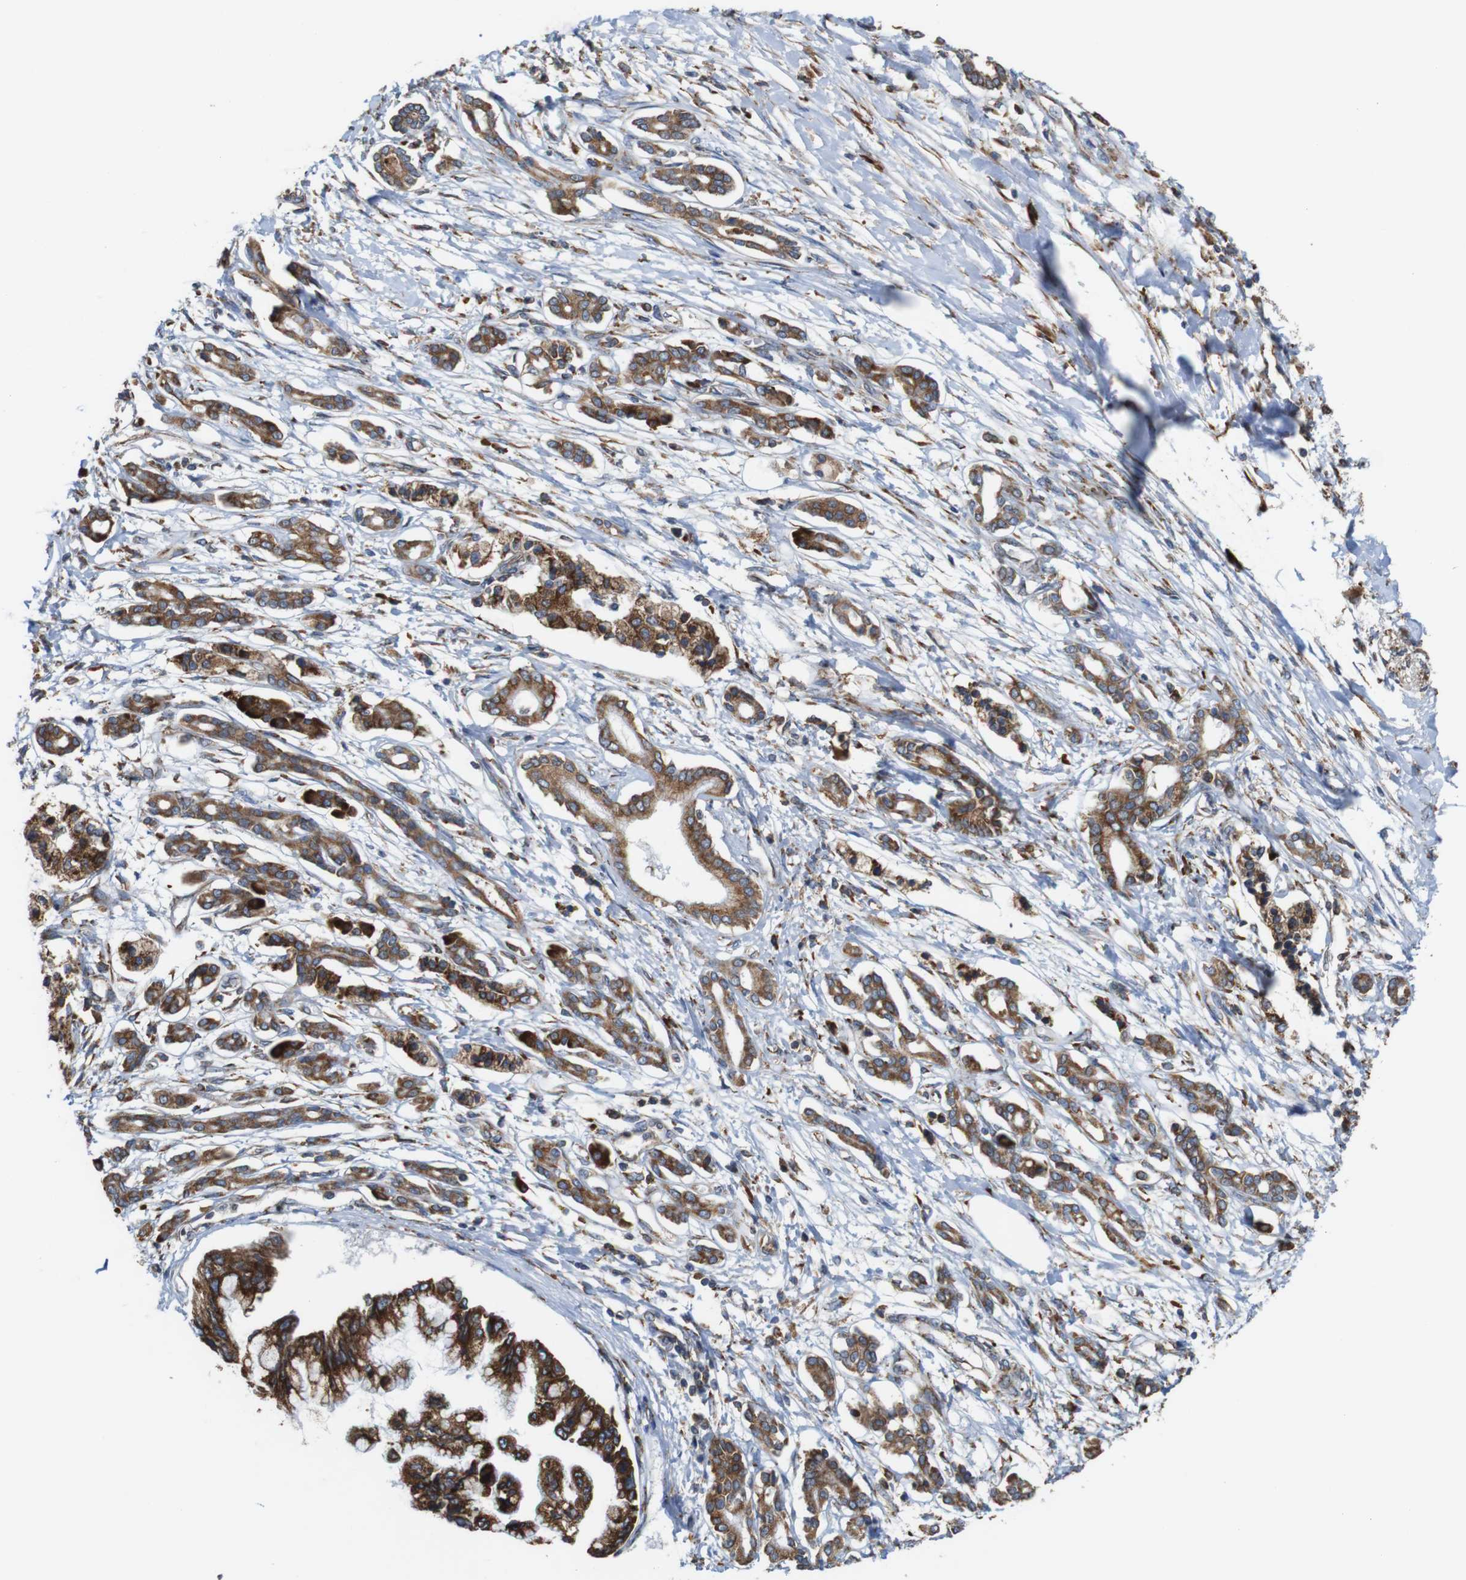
{"staining": {"intensity": "moderate", "quantity": ">75%", "location": "cytoplasmic/membranous"}, "tissue": "pancreatic cancer", "cell_type": "Tumor cells", "image_type": "cancer", "snomed": [{"axis": "morphology", "description": "Adenocarcinoma, NOS"}, {"axis": "topography", "description": "Pancreas"}], "caption": "IHC micrograph of neoplastic tissue: adenocarcinoma (pancreatic) stained using immunohistochemistry (IHC) shows medium levels of moderate protein expression localized specifically in the cytoplasmic/membranous of tumor cells, appearing as a cytoplasmic/membranous brown color.", "gene": "UGGT1", "patient": {"sex": "male", "age": 56}}